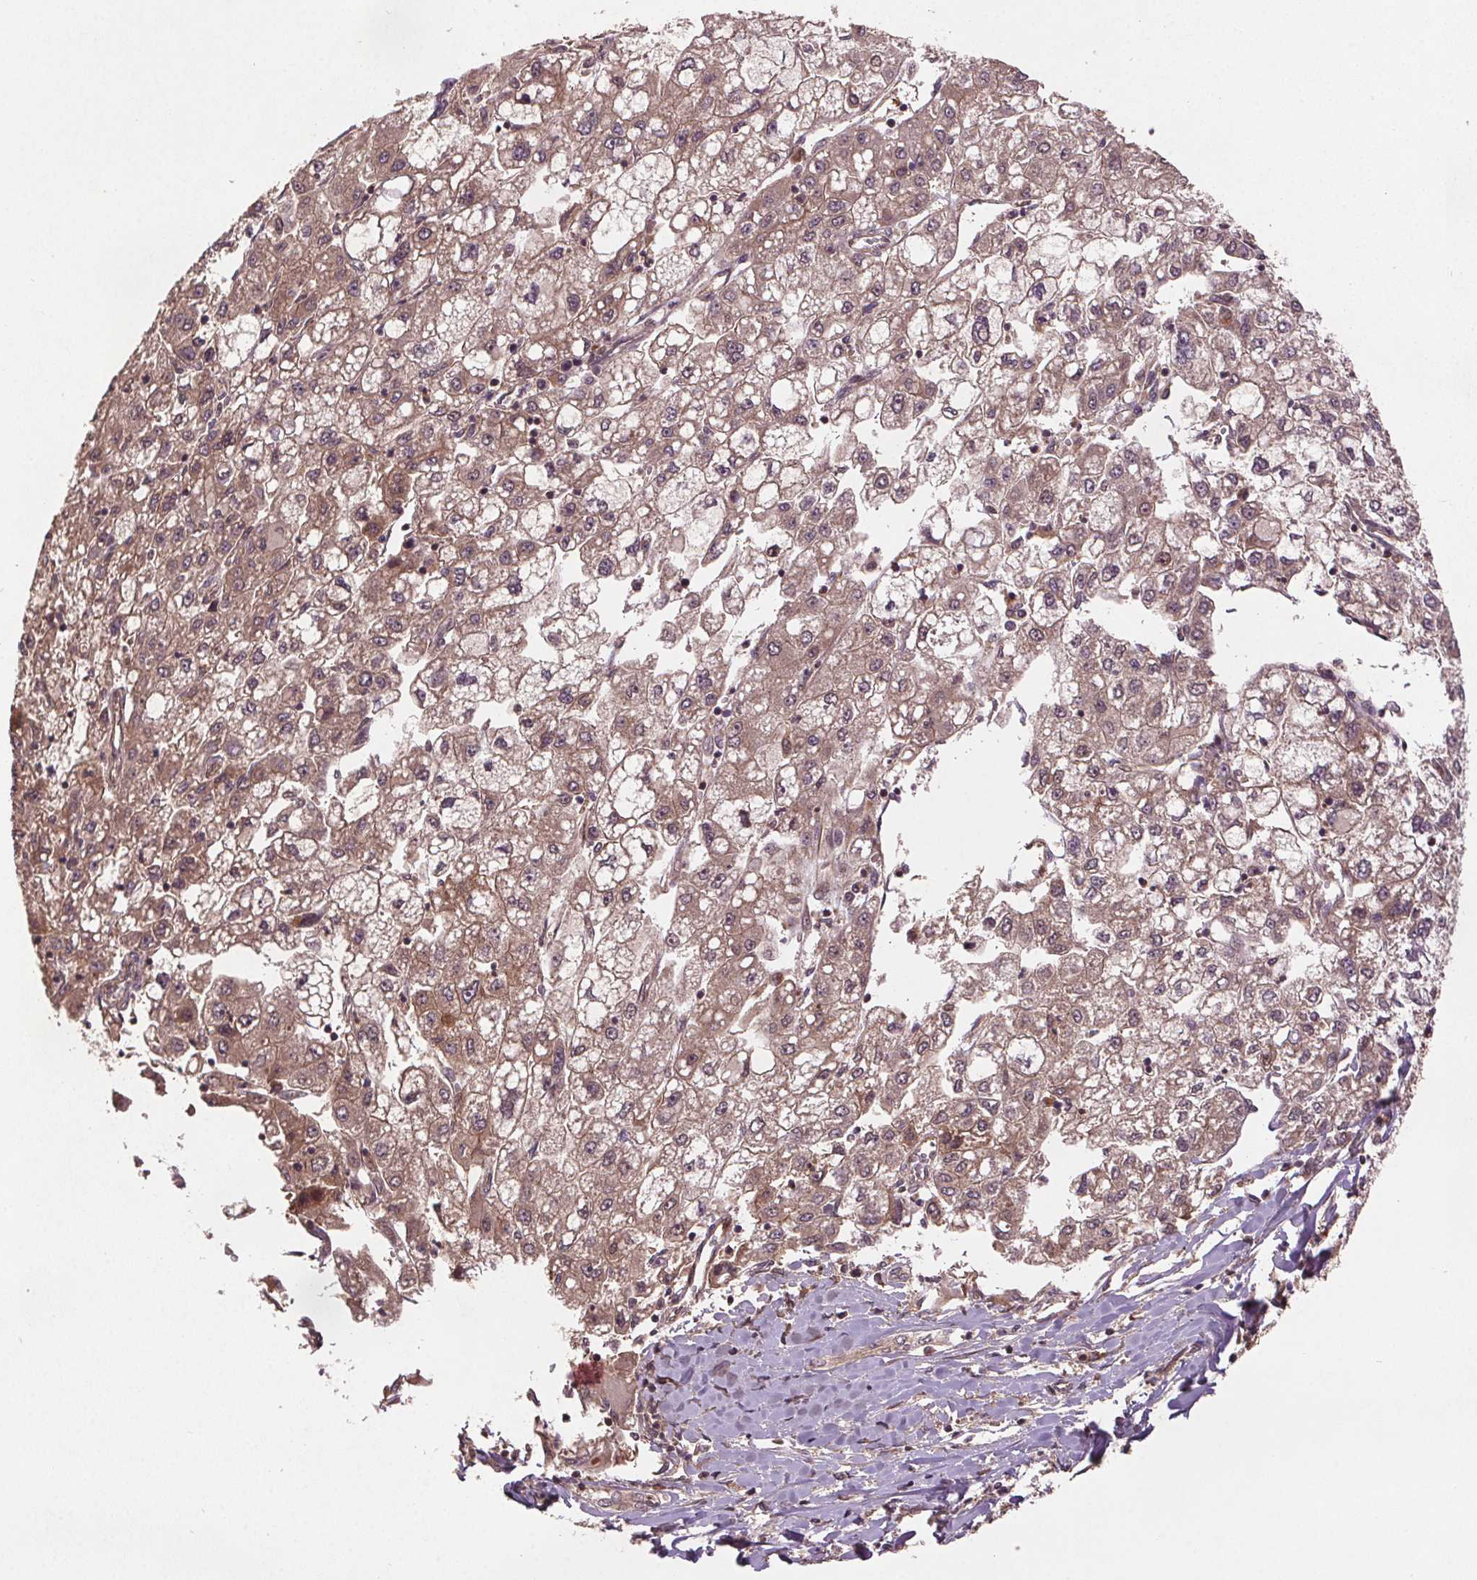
{"staining": {"intensity": "weak", "quantity": "25%-75%", "location": "cytoplasmic/membranous"}, "tissue": "liver cancer", "cell_type": "Tumor cells", "image_type": "cancer", "snomed": [{"axis": "morphology", "description": "Carcinoma, Hepatocellular, NOS"}, {"axis": "topography", "description": "Liver"}], "caption": "About 25%-75% of tumor cells in liver cancer (hepatocellular carcinoma) exhibit weak cytoplasmic/membranous protein positivity as visualized by brown immunohistochemical staining.", "gene": "SEC14L2", "patient": {"sex": "male", "age": 40}}